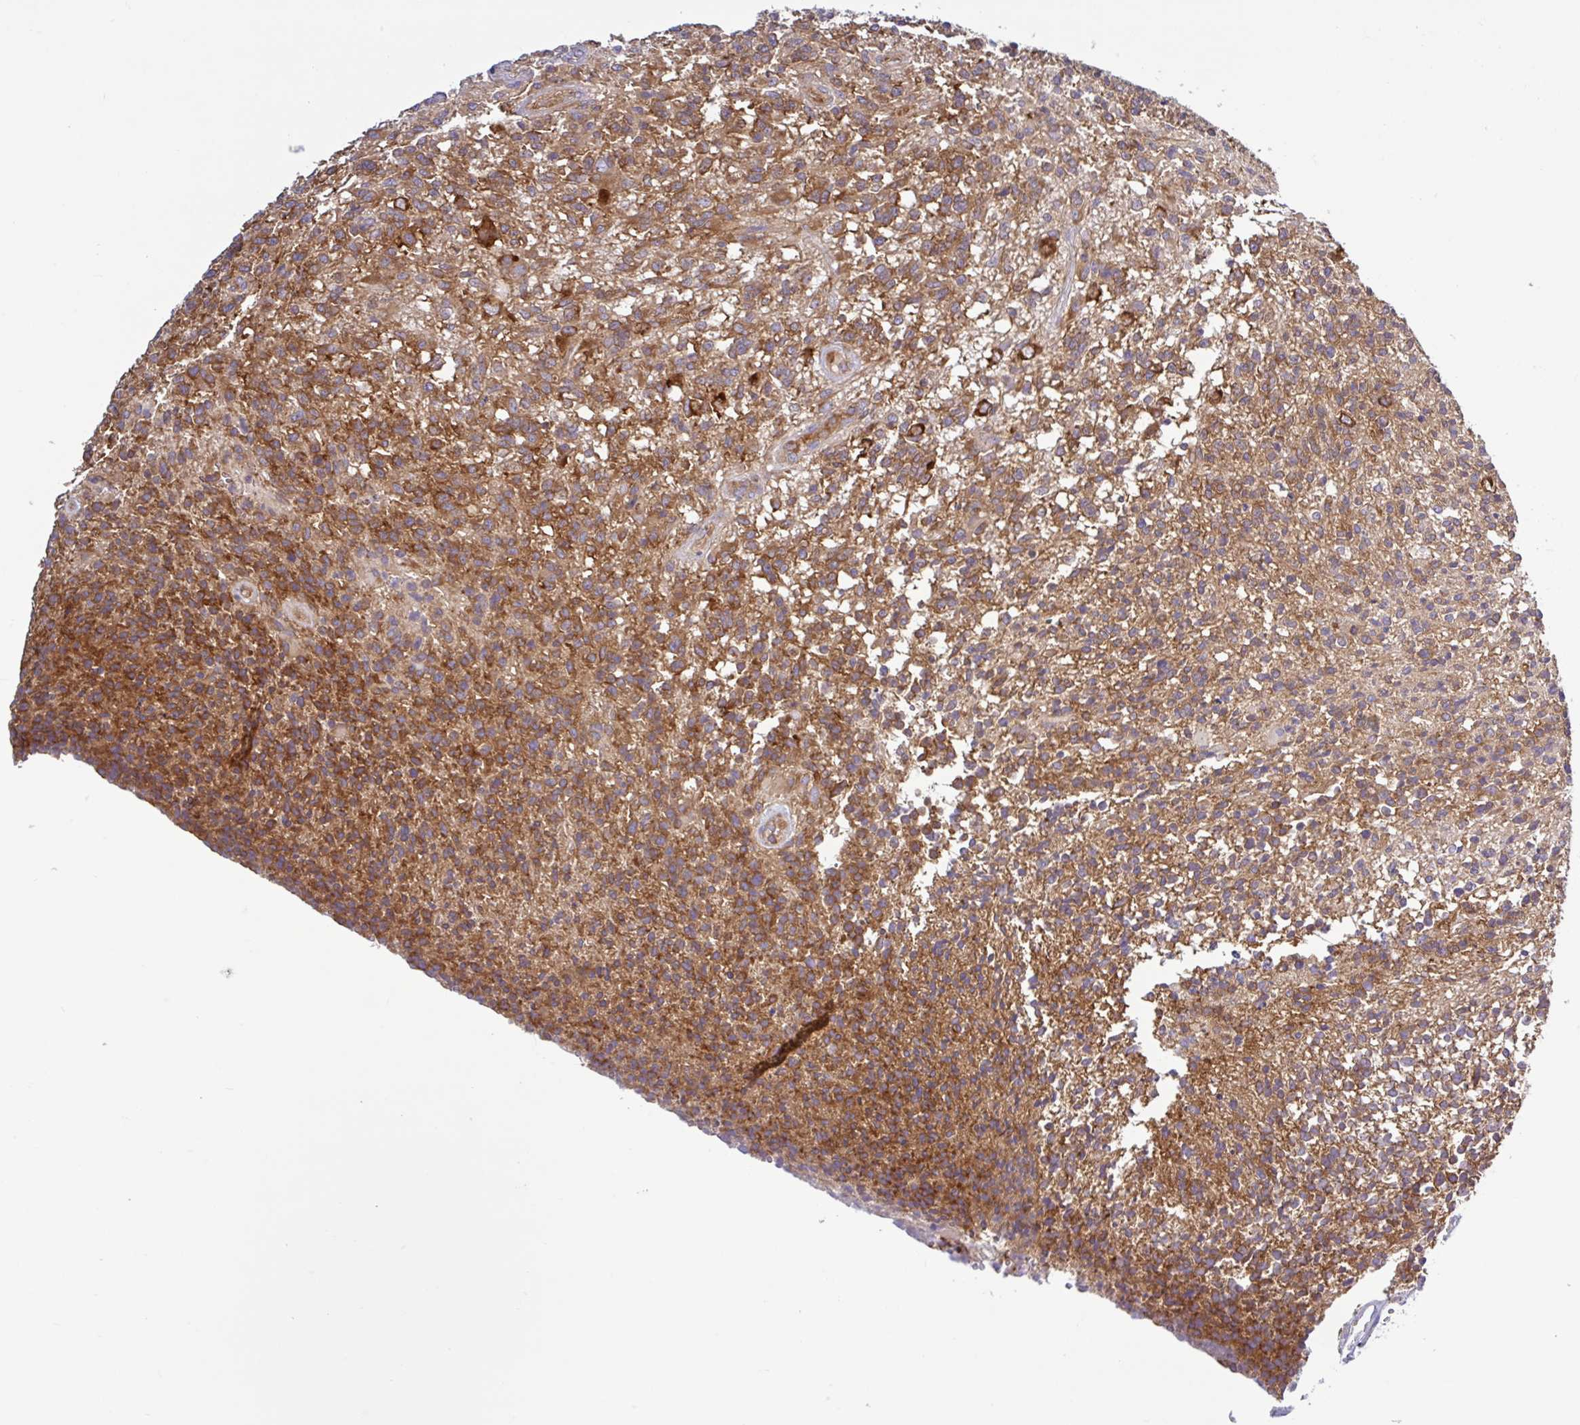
{"staining": {"intensity": "strong", "quantity": ">75%", "location": "cytoplasmic/membranous"}, "tissue": "glioma", "cell_type": "Tumor cells", "image_type": "cancer", "snomed": [{"axis": "morphology", "description": "Glioma, malignant, High grade"}, {"axis": "topography", "description": "Brain"}], "caption": "Immunohistochemical staining of human malignant glioma (high-grade) demonstrates high levels of strong cytoplasmic/membranous protein expression in about >75% of tumor cells. (DAB IHC with brightfield microscopy, high magnification).", "gene": "LARS1", "patient": {"sex": "male", "age": 56}}